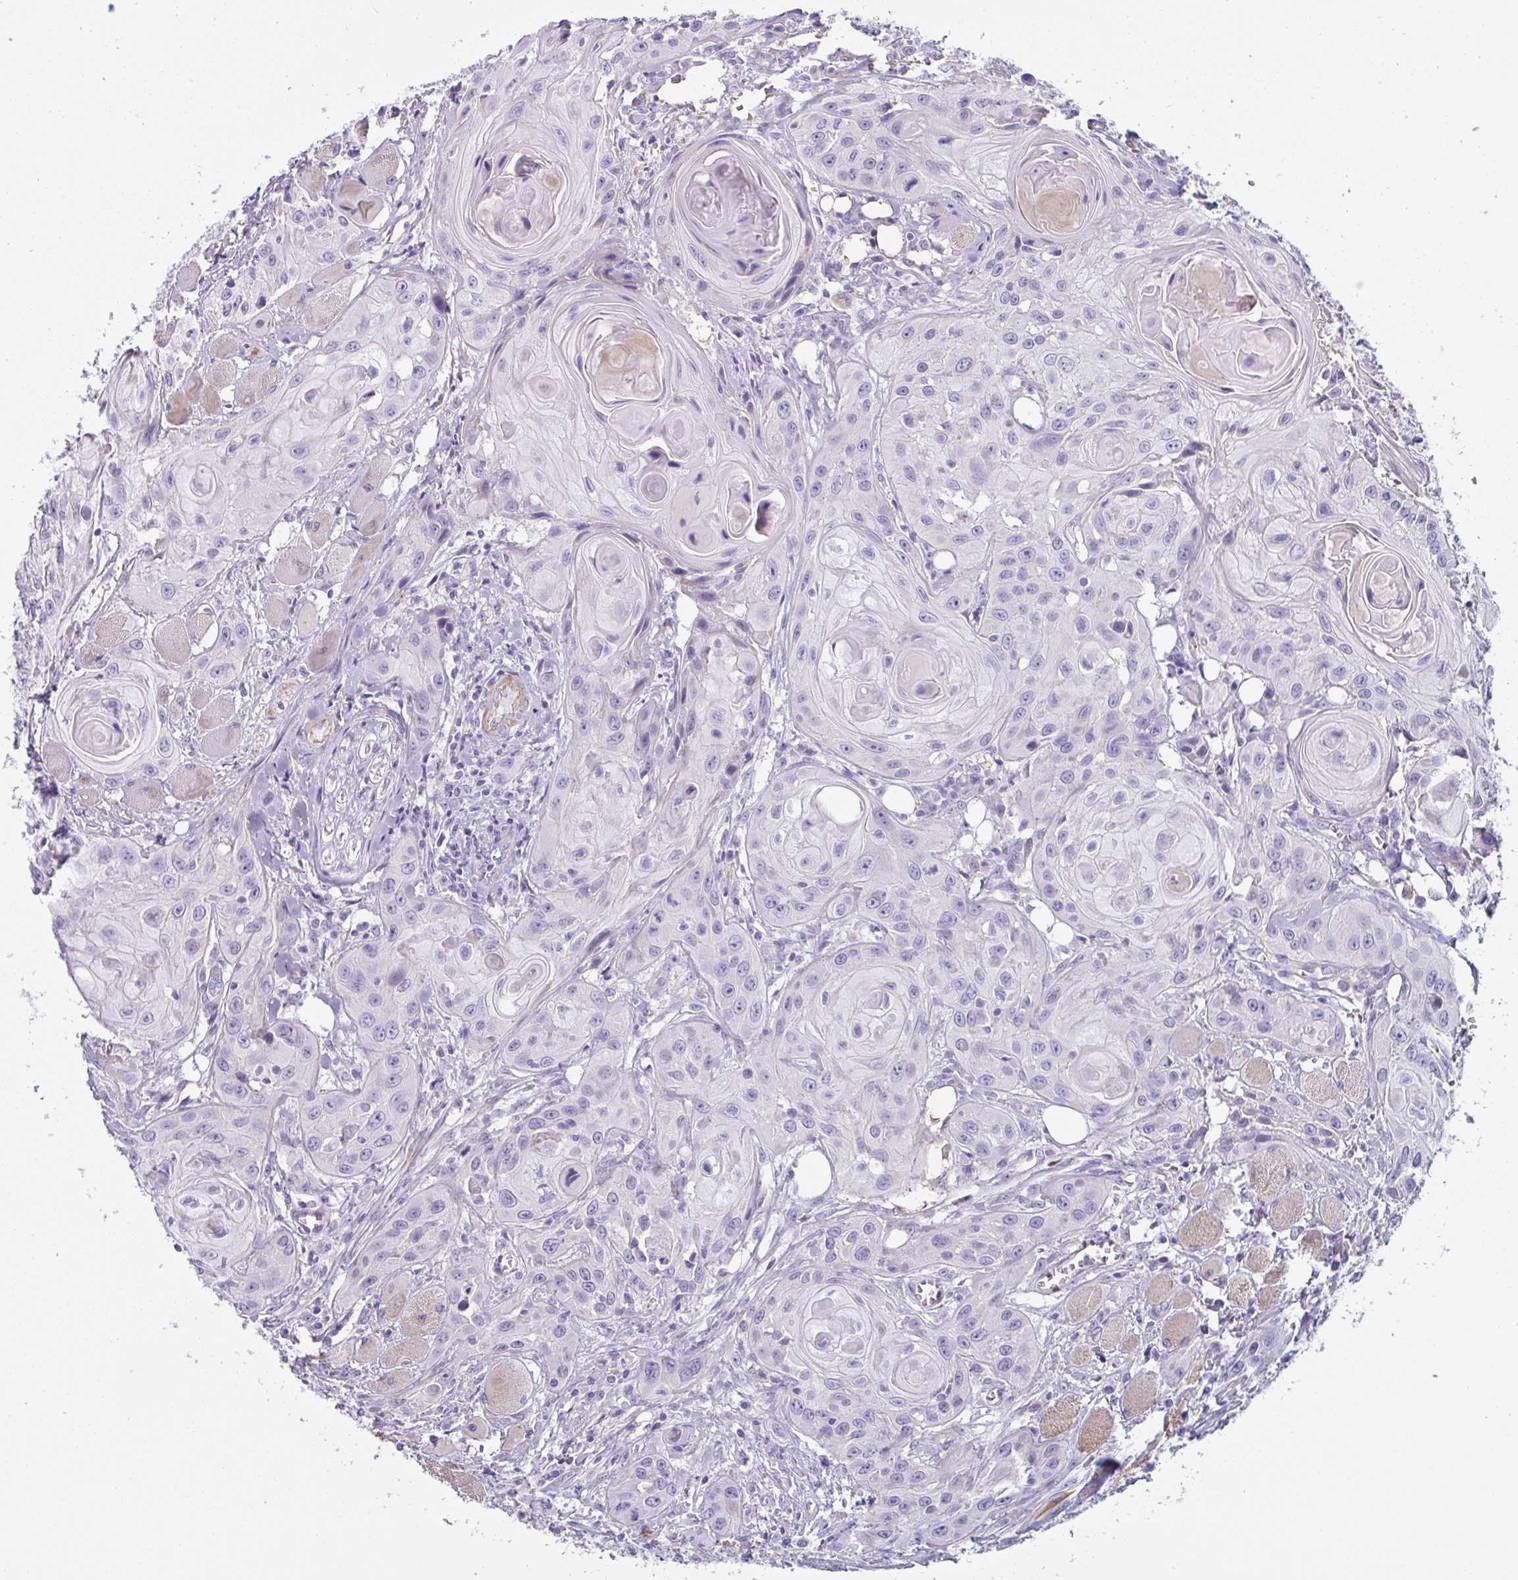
{"staining": {"intensity": "negative", "quantity": "none", "location": "none"}, "tissue": "head and neck cancer", "cell_type": "Tumor cells", "image_type": "cancer", "snomed": [{"axis": "morphology", "description": "Squamous cell carcinoma, NOS"}, {"axis": "topography", "description": "Oral tissue"}, {"axis": "topography", "description": "Head-Neck"}], "caption": "Photomicrograph shows no protein staining in tumor cells of squamous cell carcinoma (head and neck) tissue.", "gene": "OR5P3", "patient": {"sex": "male", "age": 58}}